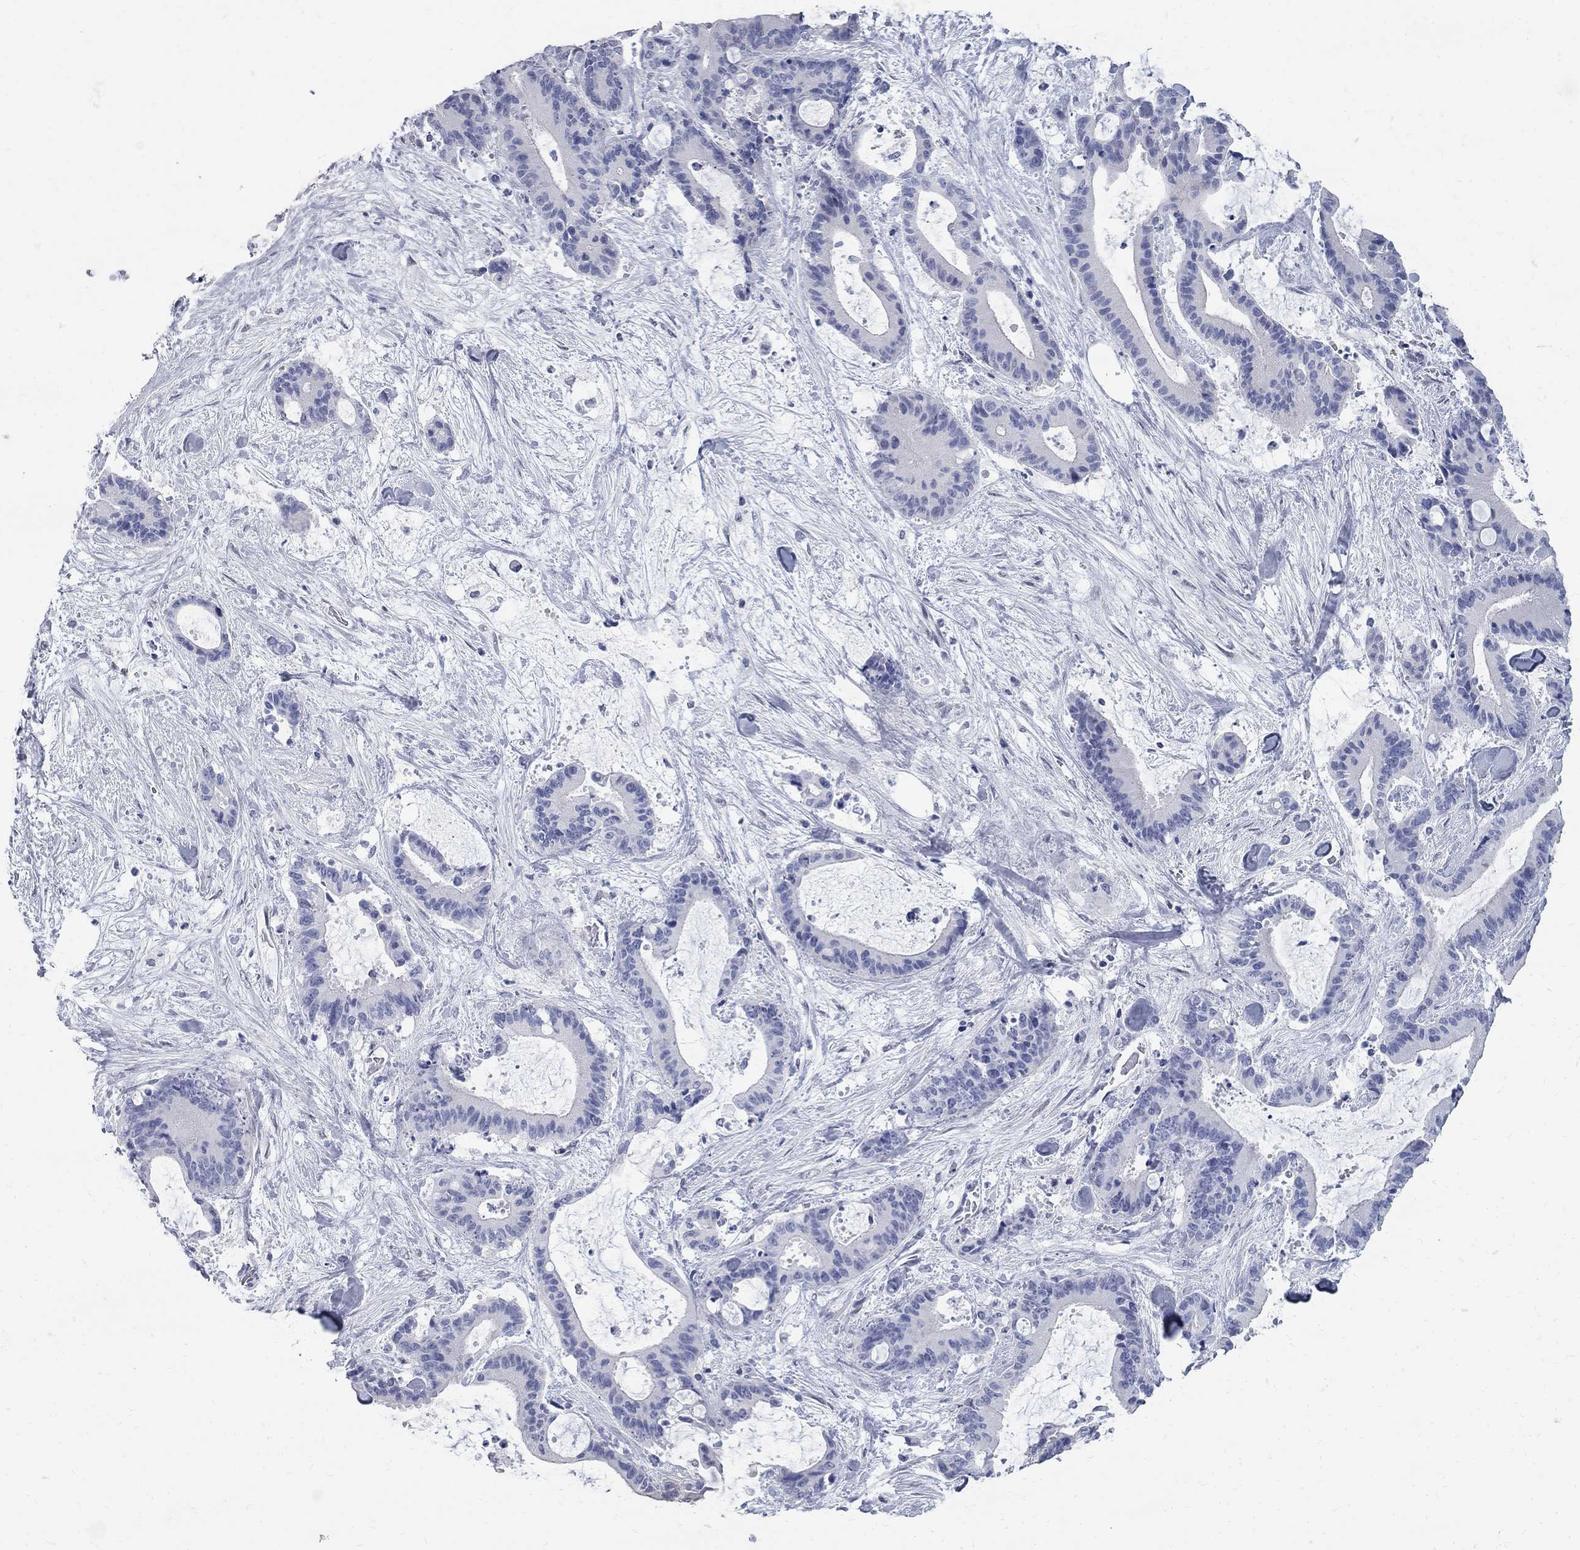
{"staining": {"intensity": "negative", "quantity": "none", "location": "none"}, "tissue": "liver cancer", "cell_type": "Tumor cells", "image_type": "cancer", "snomed": [{"axis": "morphology", "description": "Cholangiocarcinoma"}, {"axis": "topography", "description": "Liver"}], "caption": "This histopathology image is of liver cholangiocarcinoma stained with IHC to label a protein in brown with the nuclei are counter-stained blue. There is no staining in tumor cells. (DAB IHC, high magnification).", "gene": "BPIFB1", "patient": {"sex": "female", "age": 73}}